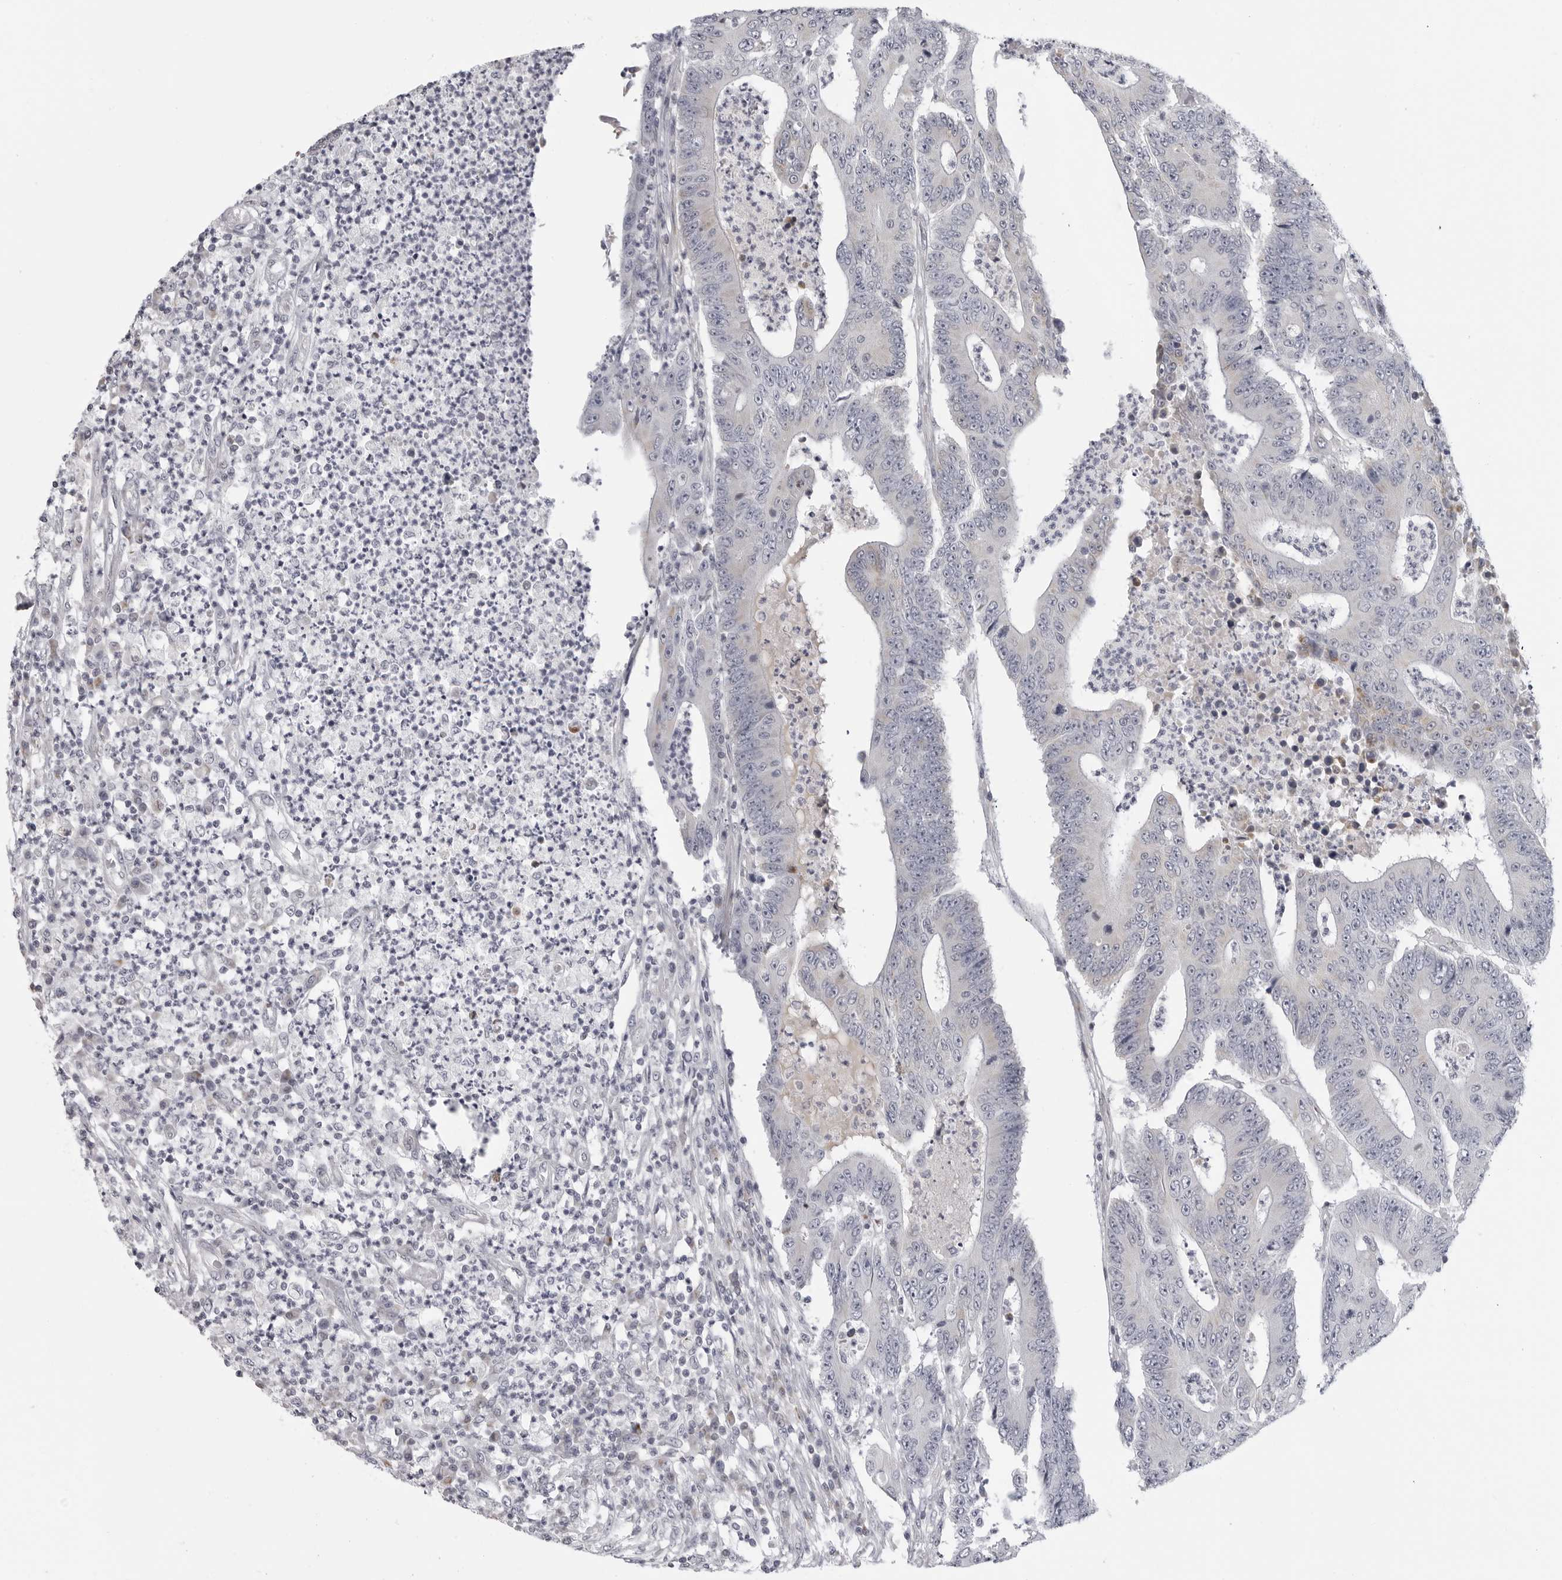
{"staining": {"intensity": "negative", "quantity": "none", "location": "none"}, "tissue": "colorectal cancer", "cell_type": "Tumor cells", "image_type": "cancer", "snomed": [{"axis": "morphology", "description": "Adenocarcinoma, NOS"}, {"axis": "topography", "description": "Colon"}], "caption": "A micrograph of human colorectal cancer (adenocarcinoma) is negative for staining in tumor cells. Brightfield microscopy of immunohistochemistry stained with DAB (brown) and hematoxylin (blue), captured at high magnification.", "gene": "MAP7D1", "patient": {"sex": "male", "age": 83}}